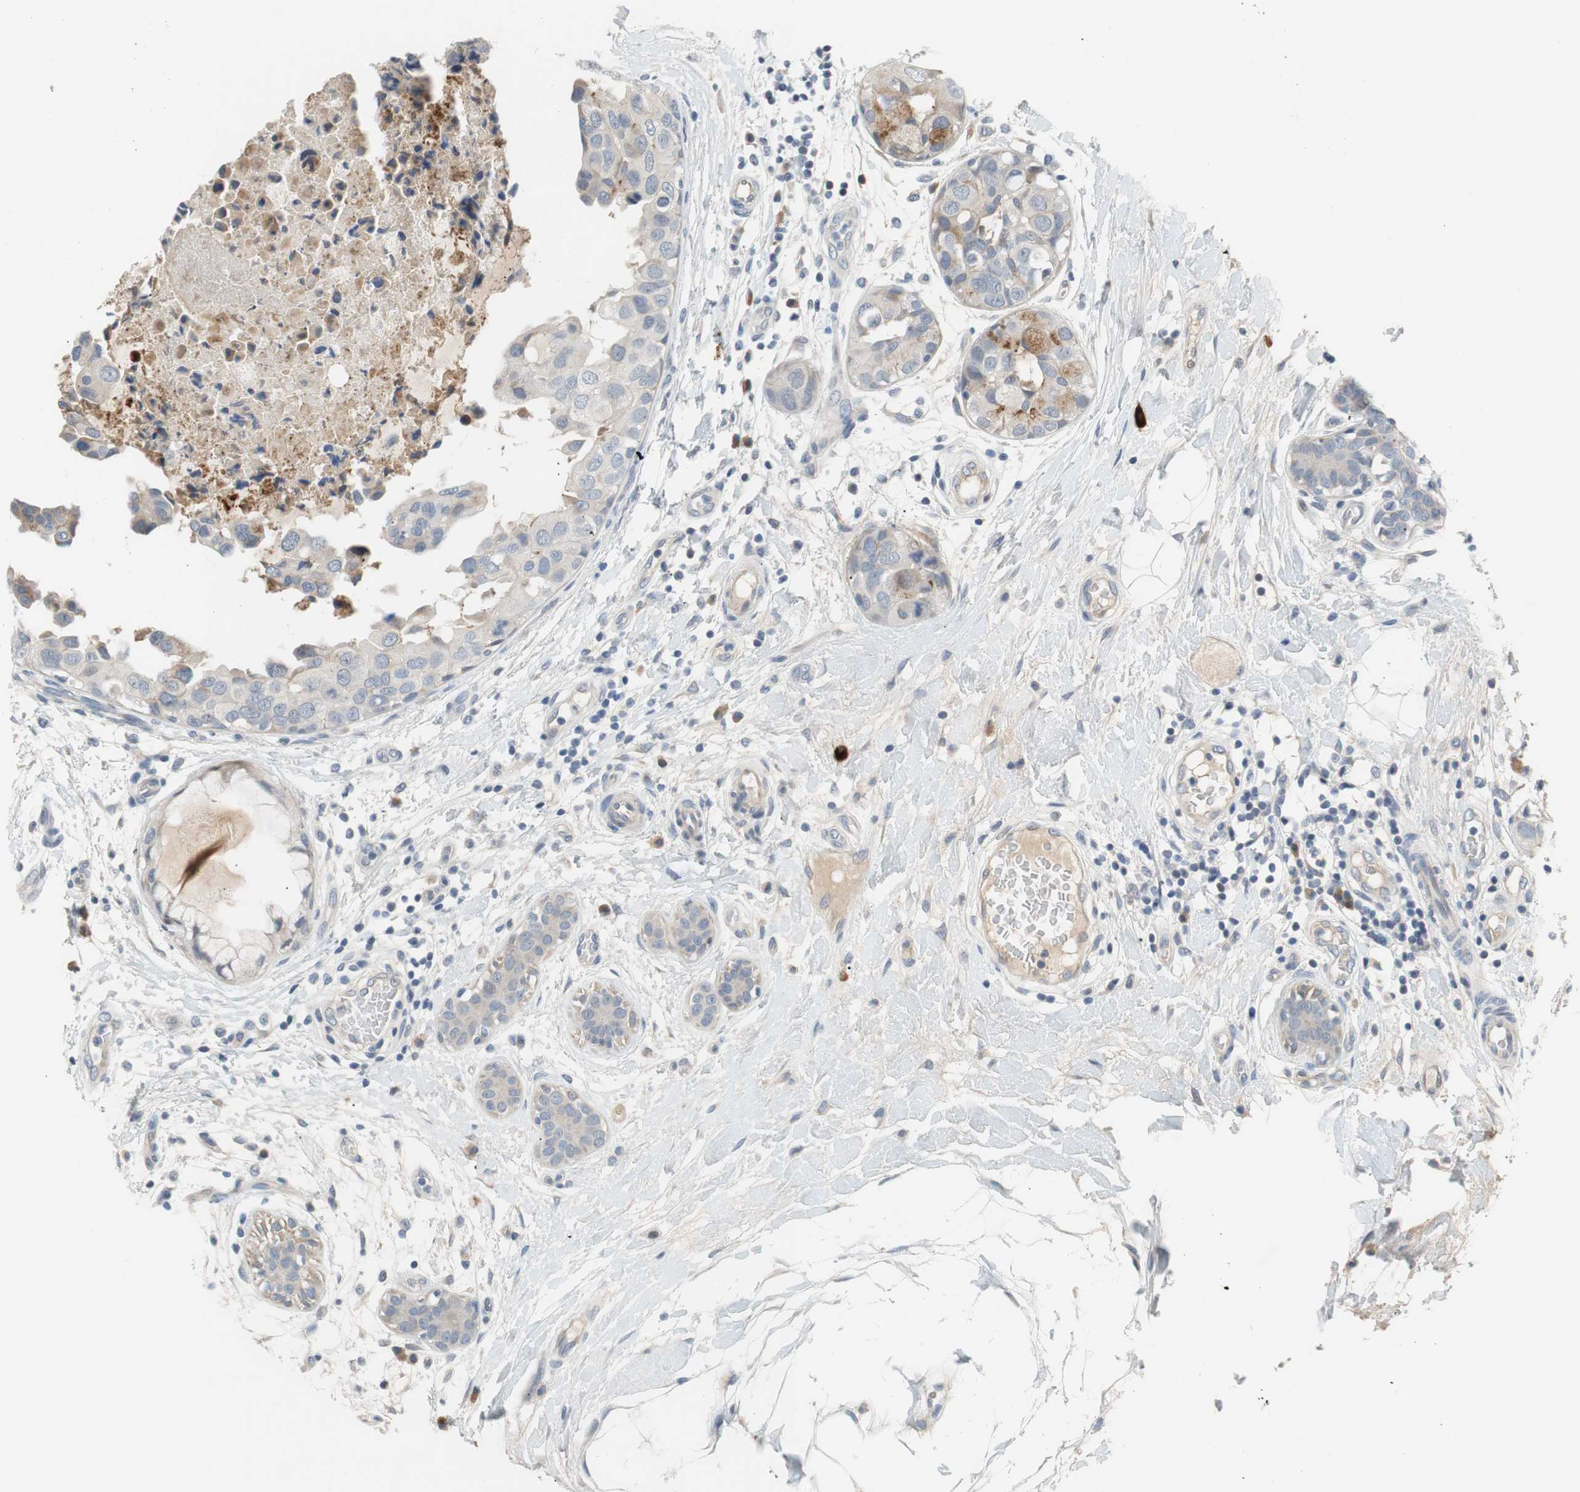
{"staining": {"intensity": "weak", "quantity": "25%-75%", "location": "cytoplasmic/membranous"}, "tissue": "breast cancer", "cell_type": "Tumor cells", "image_type": "cancer", "snomed": [{"axis": "morphology", "description": "Duct carcinoma"}, {"axis": "topography", "description": "Breast"}], "caption": "Immunohistochemistry (IHC) micrograph of neoplastic tissue: breast cancer stained using immunohistochemistry (IHC) demonstrates low levels of weak protein expression localized specifically in the cytoplasmic/membranous of tumor cells, appearing as a cytoplasmic/membranous brown color.", "gene": "COL12A1", "patient": {"sex": "female", "age": 40}}